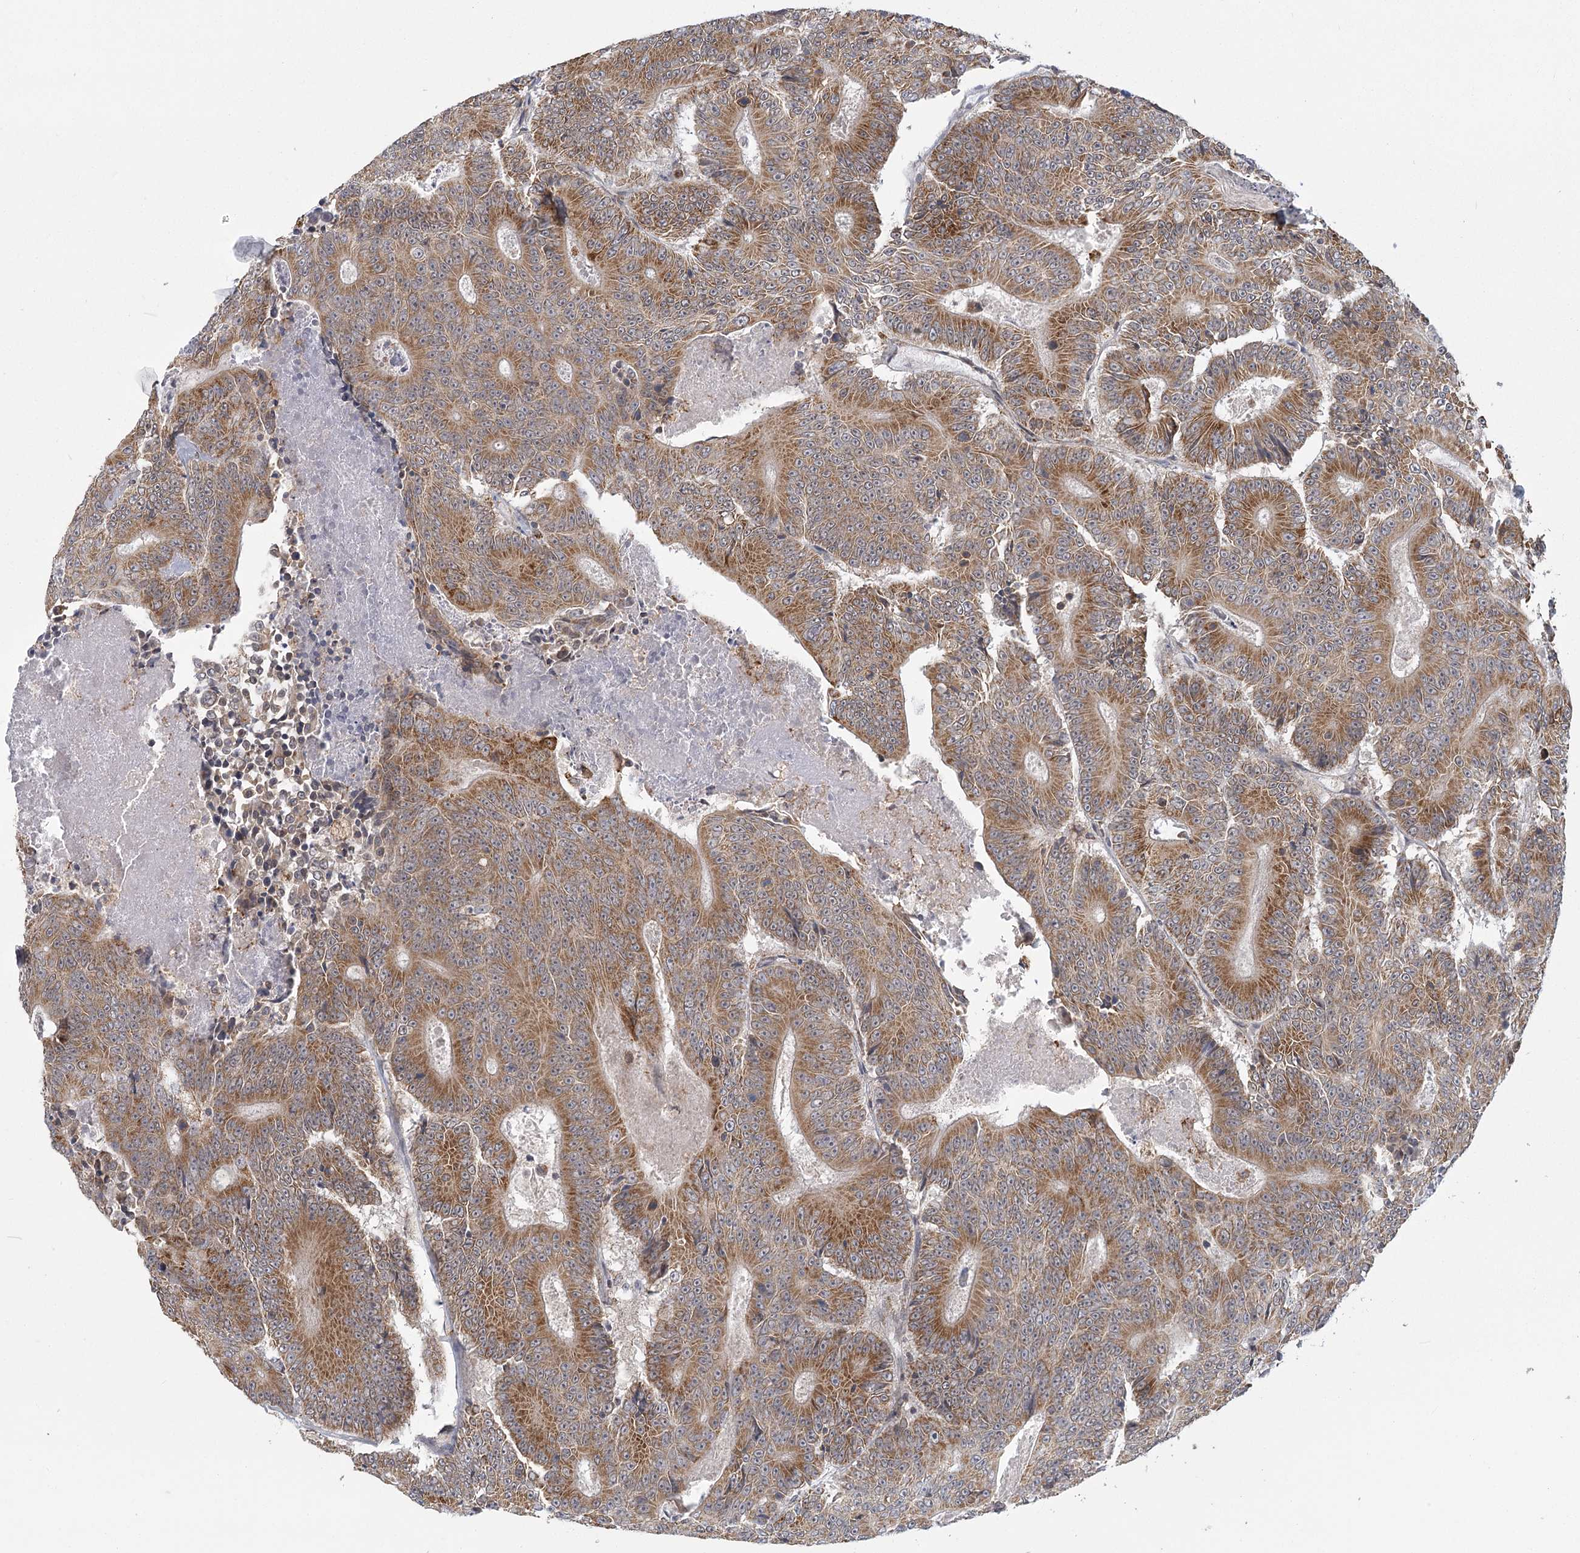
{"staining": {"intensity": "moderate", "quantity": ">75%", "location": "cytoplasmic/membranous"}, "tissue": "colorectal cancer", "cell_type": "Tumor cells", "image_type": "cancer", "snomed": [{"axis": "morphology", "description": "Adenocarcinoma, NOS"}, {"axis": "topography", "description": "Colon"}], "caption": "The photomicrograph demonstrates immunohistochemical staining of adenocarcinoma (colorectal). There is moderate cytoplasmic/membranous positivity is appreciated in about >75% of tumor cells. (brown staining indicates protein expression, while blue staining denotes nuclei).", "gene": "LACTB", "patient": {"sex": "male", "age": 83}}